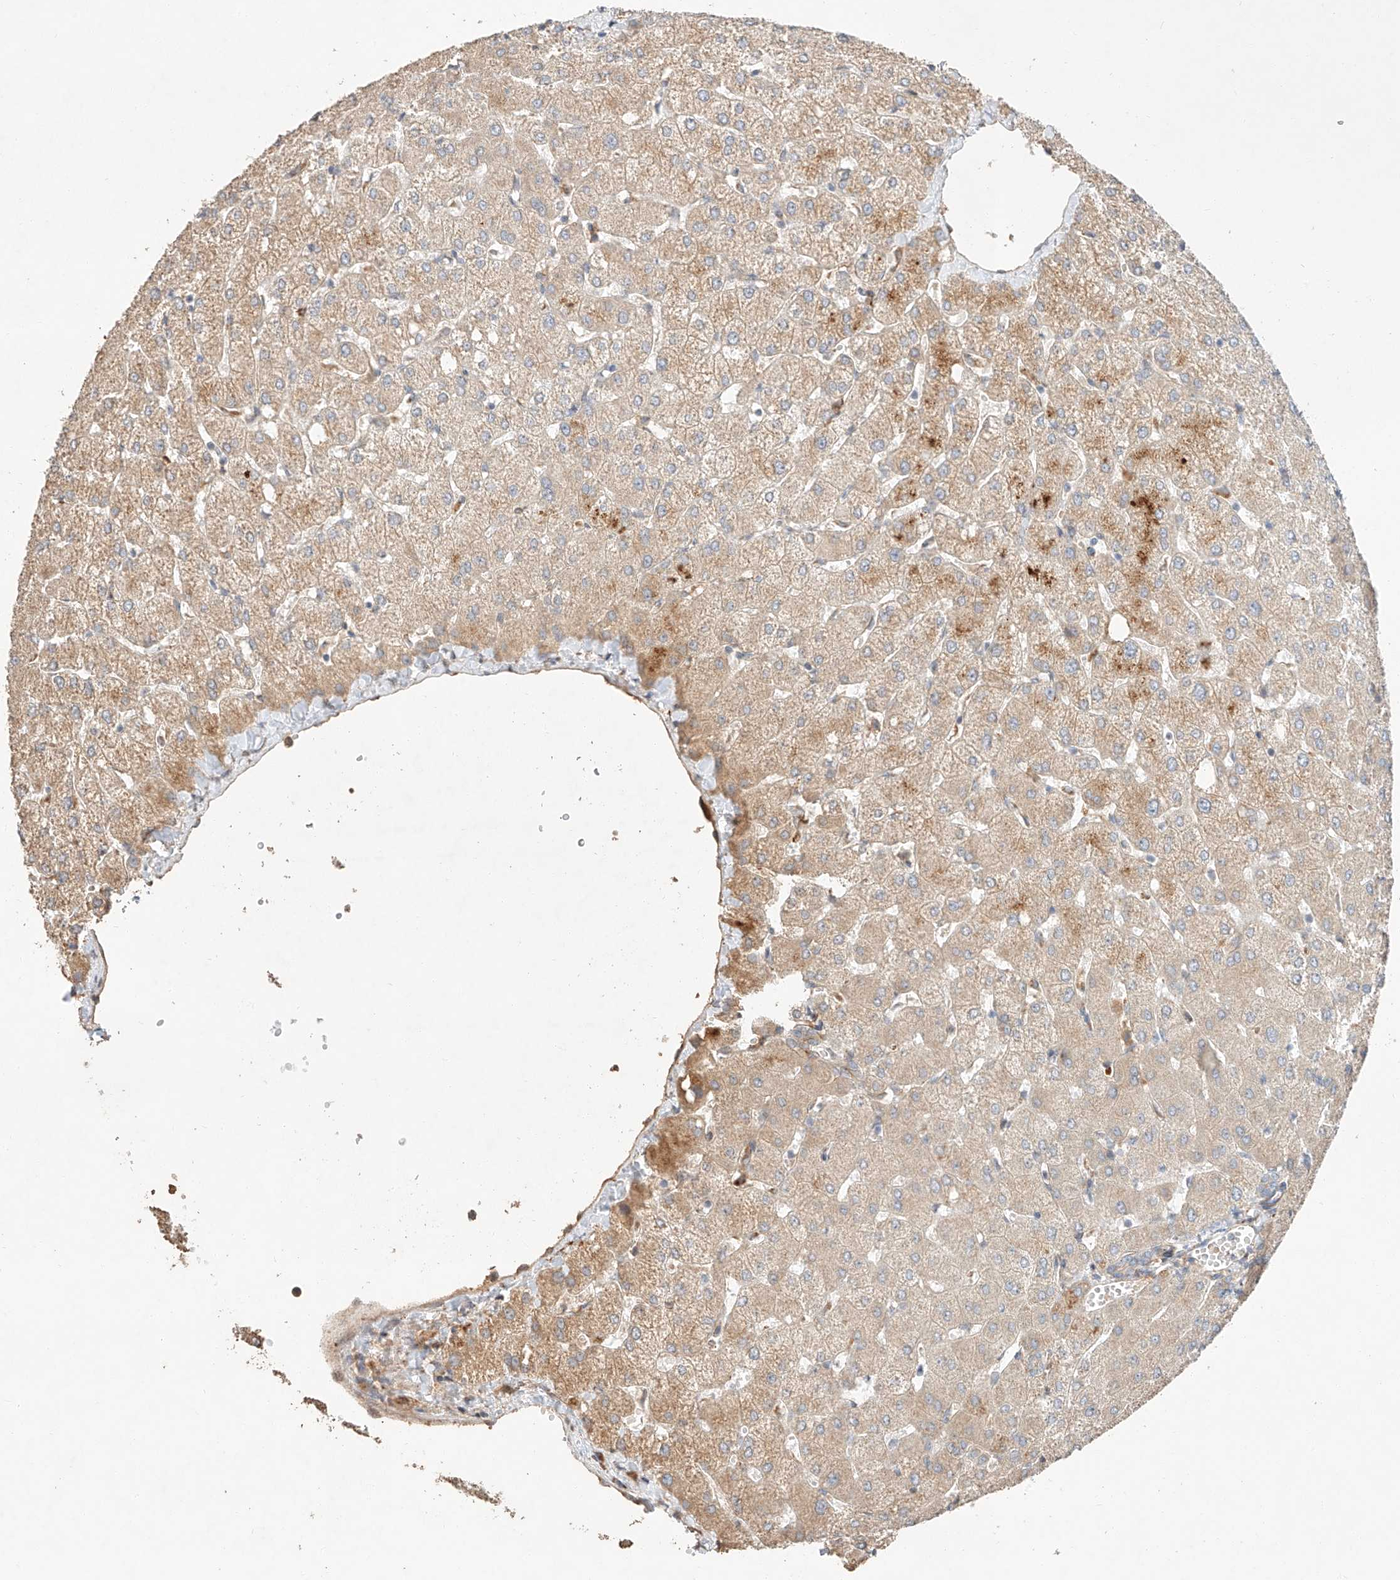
{"staining": {"intensity": "negative", "quantity": "none", "location": "none"}, "tissue": "liver", "cell_type": "Cholangiocytes", "image_type": "normal", "snomed": [{"axis": "morphology", "description": "Normal tissue, NOS"}, {"axis": "topography", "description": "Liver"}], "caption": "Immunohistochemical staining of benign liver demonstrates no significant positivity in cholangiocytes. (DAB immunohistochemistry (IHC), high magnification).", "gene": "SUSD6", "patient": {"sex": "female", "age": 54}}